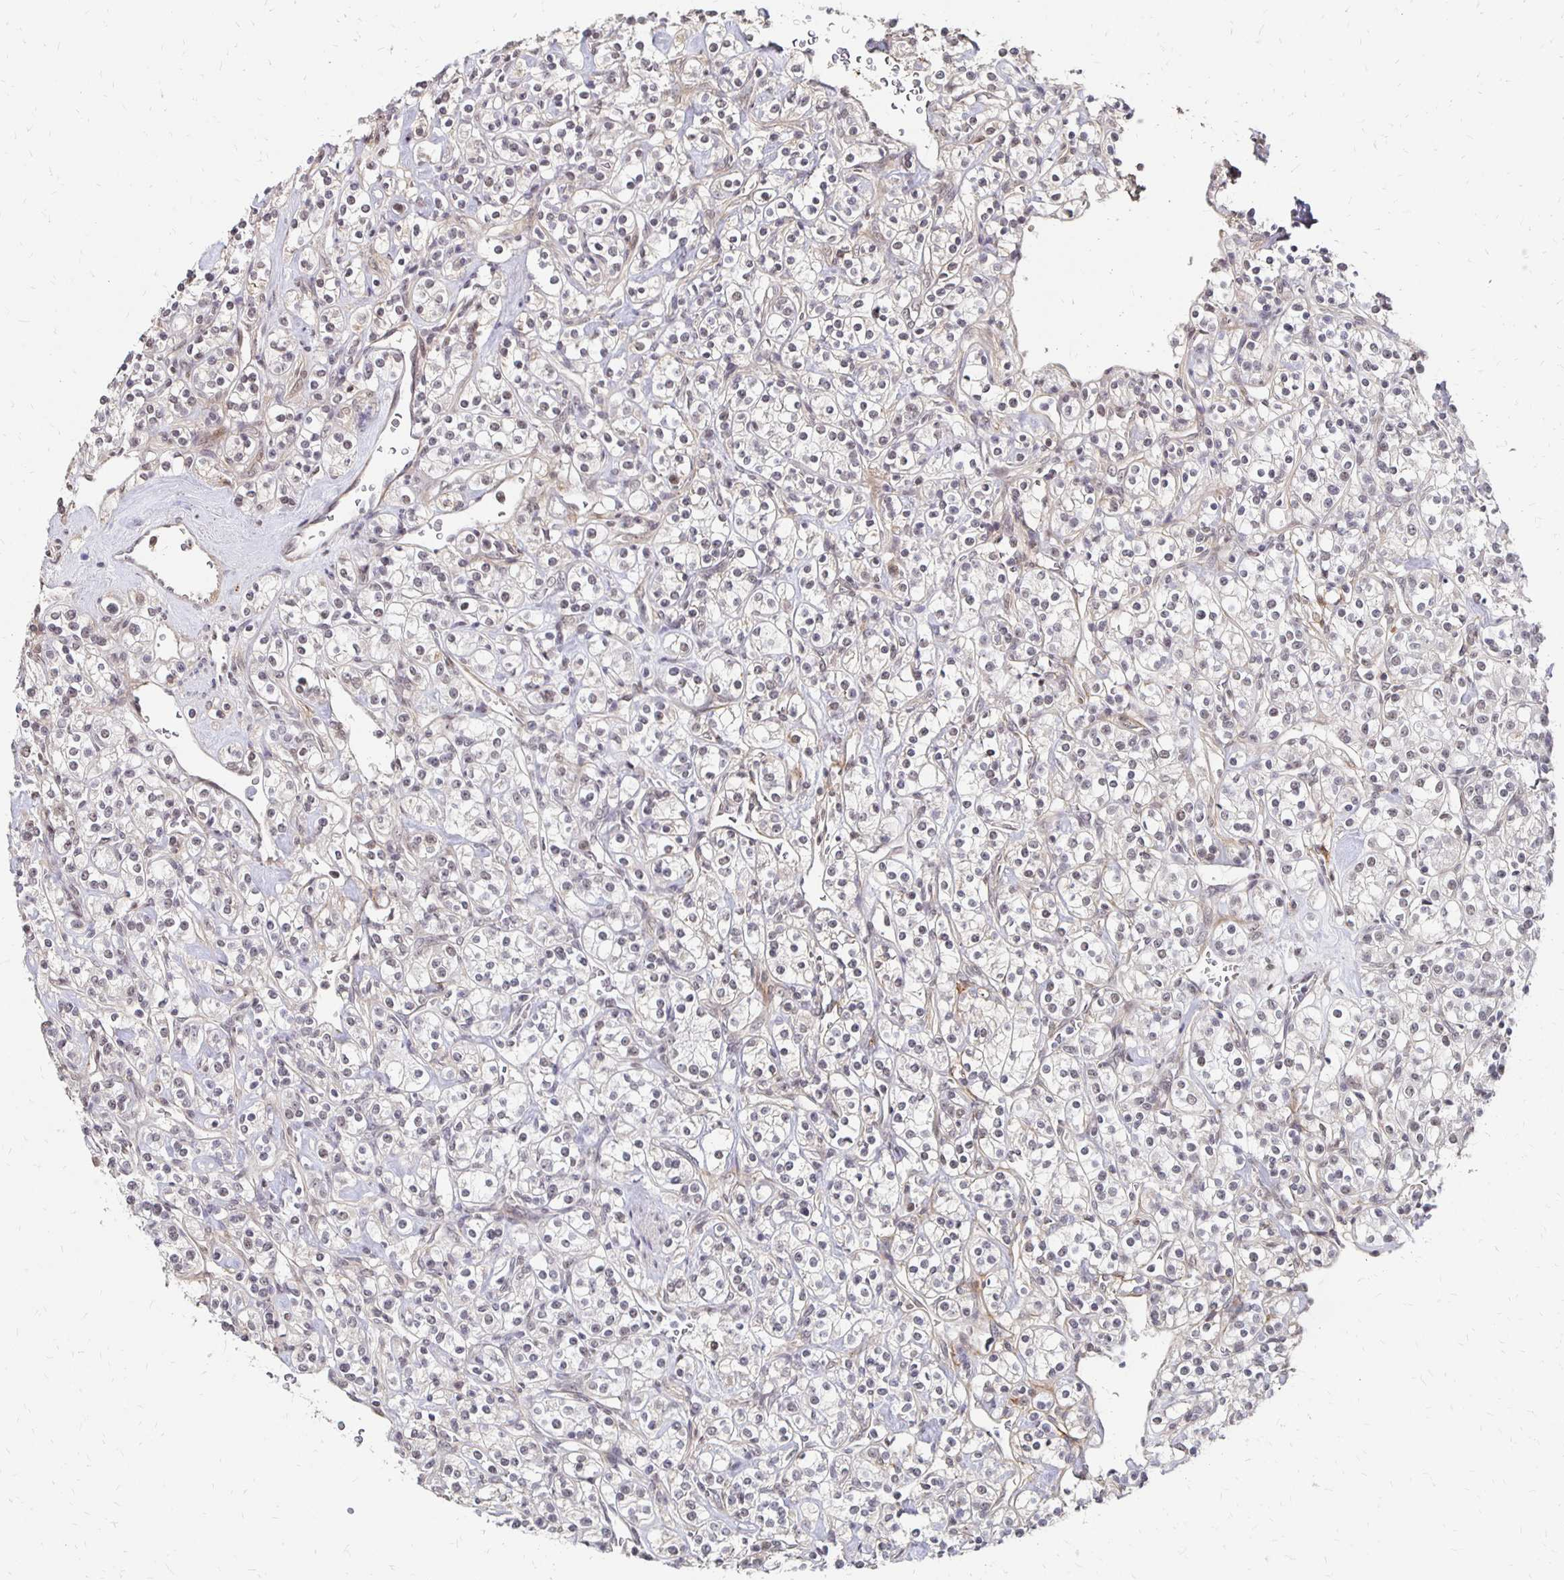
{"staining": {"intensity": "negative", "quantity": "none", "location": "none"}, "tissue": "renal cancer", "cell_type": "Tumor cells", "image_type": "cancer", "snomed": [{"axis": "morphology", "description": "Adenocarcinoma, NOS"}, {"axis": "topography", "description": "Kidney"}], "caption": "There is no significant positivity in tumor cells of renal cancer.", "gene": "CLASRP", "patient": {"sex": "male", "age": 77}}